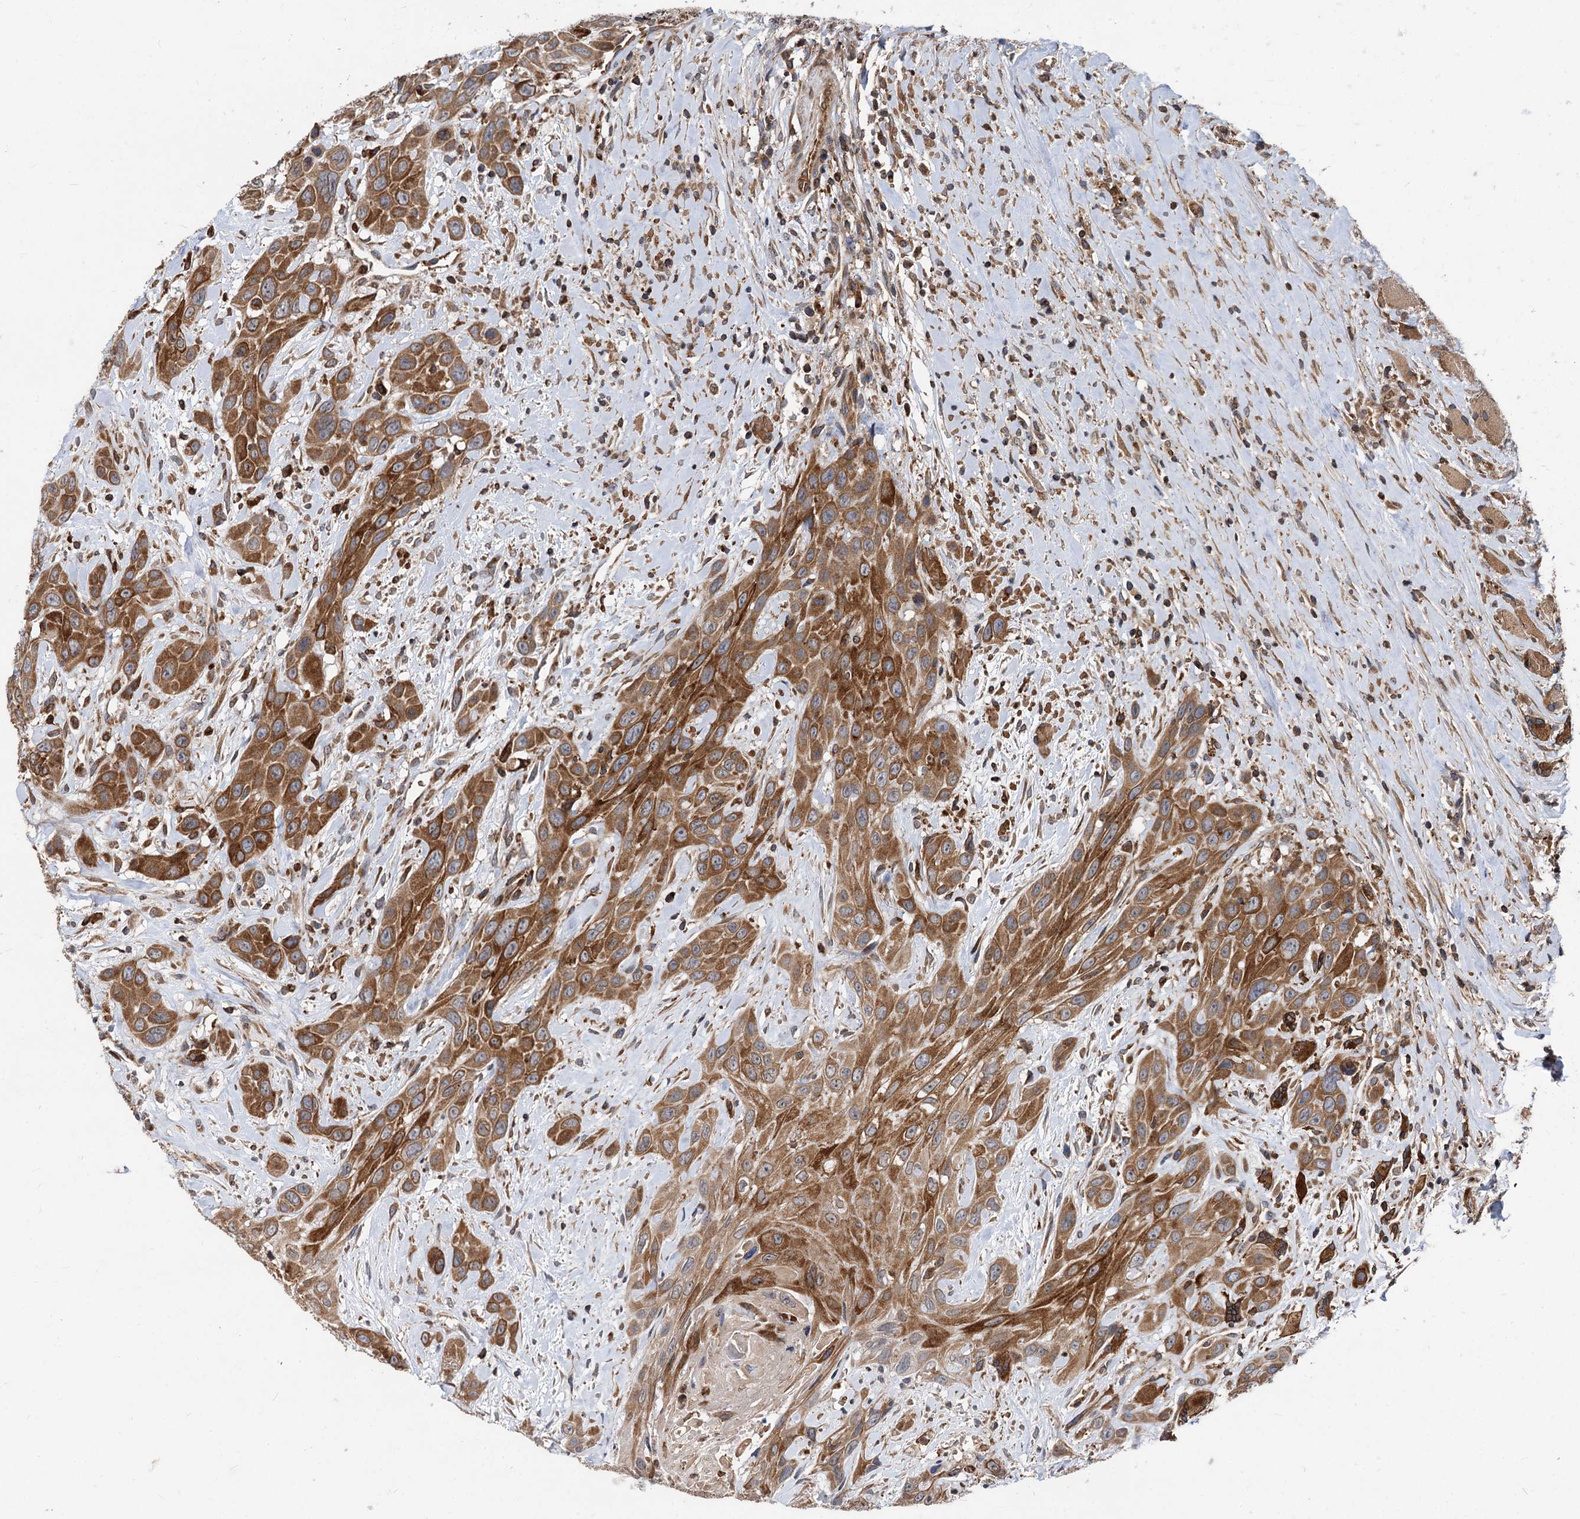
{"staining": {"intensity": "strong", "quantity": ">75%", "location": "cytoplasmic/membranous"}, "tissue": "head and neck cancer", "cell_type": "Tumor cells", "image_type": "cancer", "snomed": [{"axis": "morphology", "description": "Squamous cell carcinoma, NOS"}, {"axis": "topography", "description": "Head-Neck"}], "caption": "Immunohistochemistry (IHC) of head and neck cancer (squamous cell carcinoma) shows high levels of strong cytoplasmic/membranous staining in about >75% of tumor cells. Ihc stains the protein of interest in brown and the nuclei are stained blue.", "gene": "STIM1", "patient": {"sex": "male", "age": 81}}